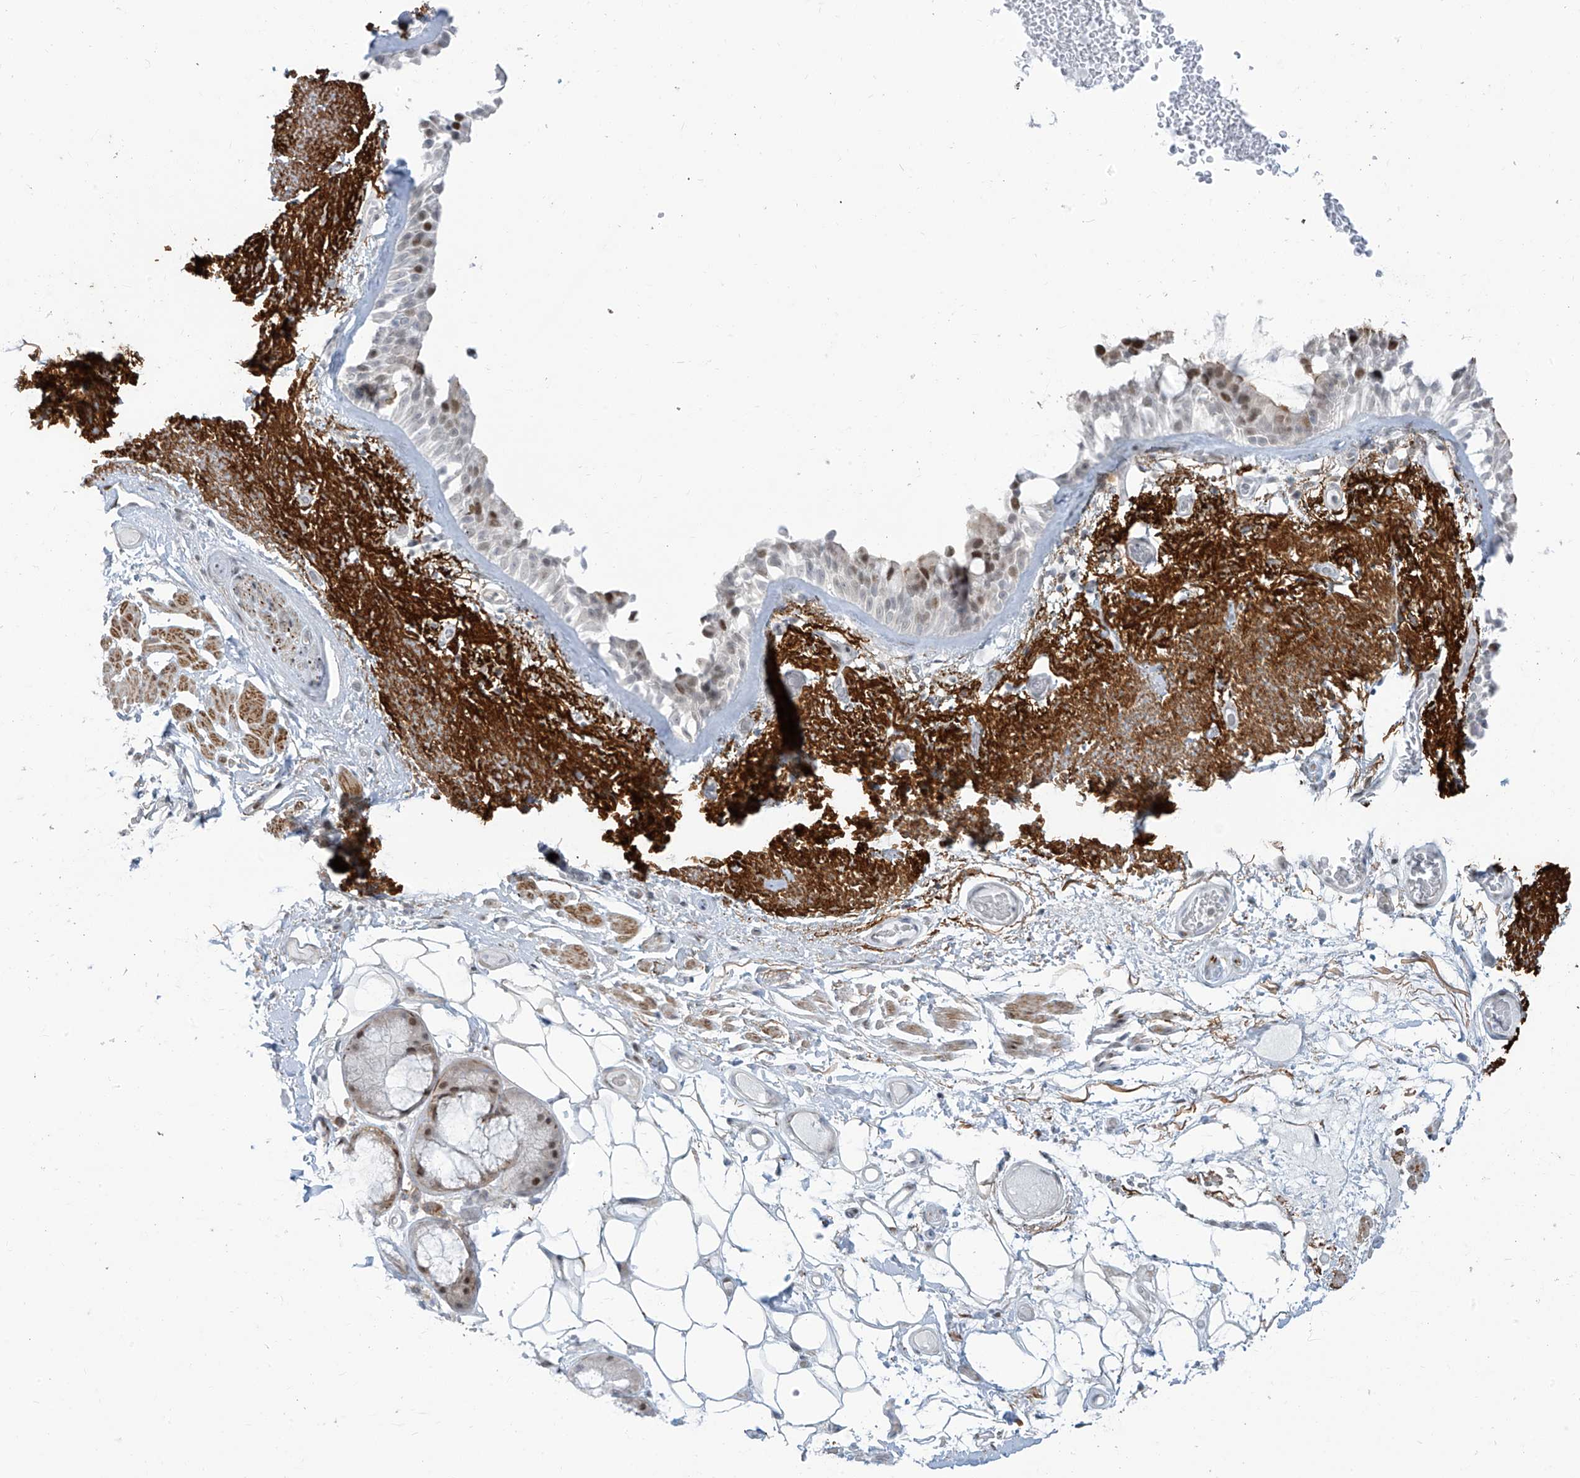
{"staining": {"intensity": "moderate", "quantity": "<25%", "location": "nuclear"}, "tissue": "bronchus", "cell_type": "Respiratory epithelial cells", "image_type": "normal", "snomed": [{"axis": "morphology", "description": "Normal tissue, NOS"}, {"axis": "morphology", "description": "Squamous cell carcinoma, NOS"}, {"axis": "topography", "description": "Lymph node"}, {"axis": "topography", "description": "Bronchus"}, {"axis": "topography", "description": "Lung"}], "caption": "Moderate nuclear staining is seen in about <25% of respiratory epithelial cells in benign bronchus.", "gene": "LIN9", "patient": {"sex": "male", "age": 66}}